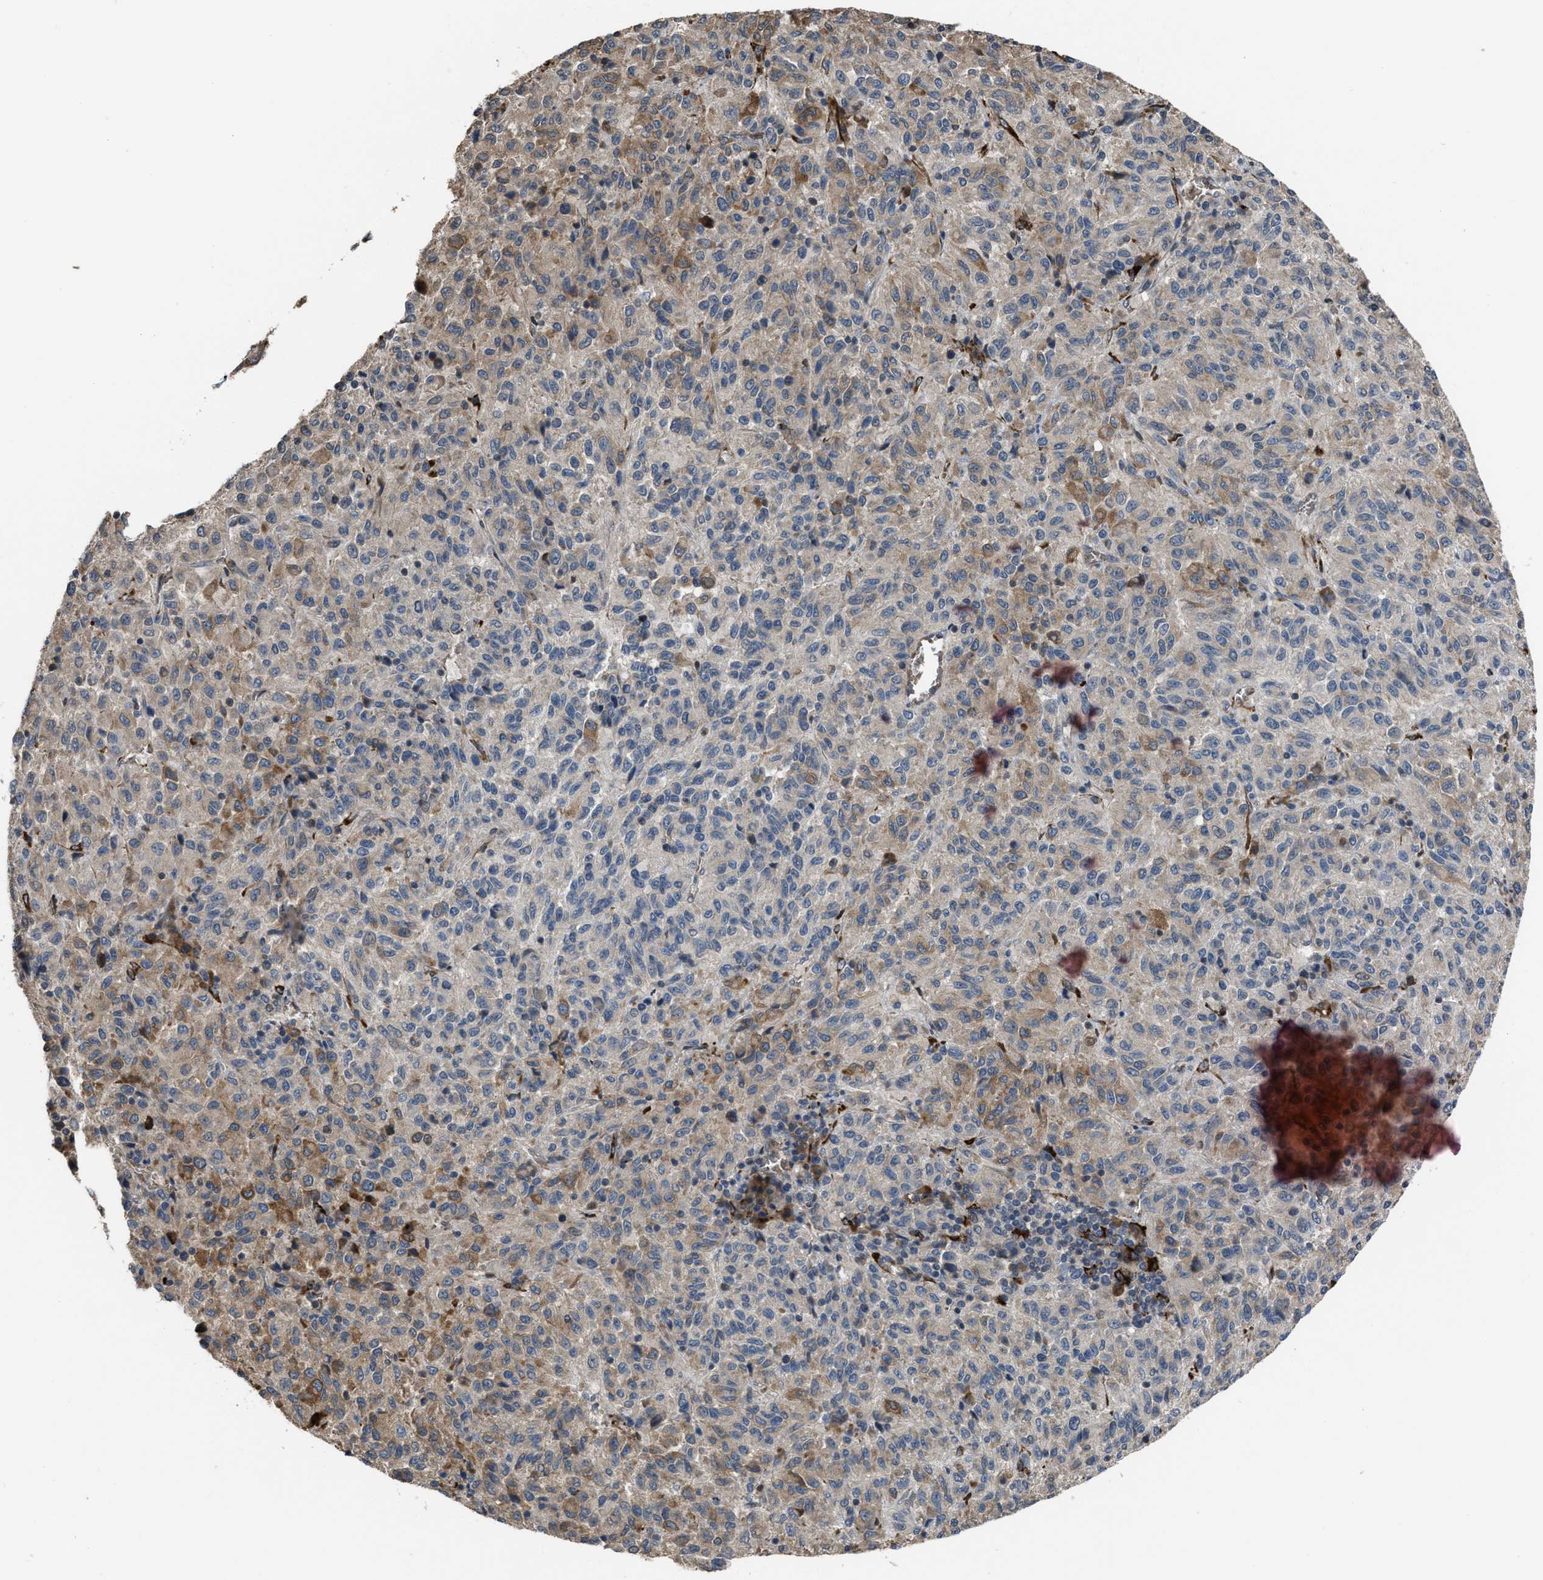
{"staining": {"intensity": "moderate", "quantity": ">75%", "location": "cytoplasmic/membranous"}, "tissue": "melanoma", "cell_type": "Tumor cells", "image_type": "cancer", "snomed": [{"axis": "morphology", "description": "Malignant melanoma, Metastatic site"}, {"axis": "topography", "description": "Lung"}], "caption": "Malignant melanoma (metastatic site) stained with a brown dye demonstrates moderate cytoplasmic/membranous positive positivity in approximately >75% of tumor cells.", "gene": "SELENOM", "patient": {"sex": "male", "age": 64}}